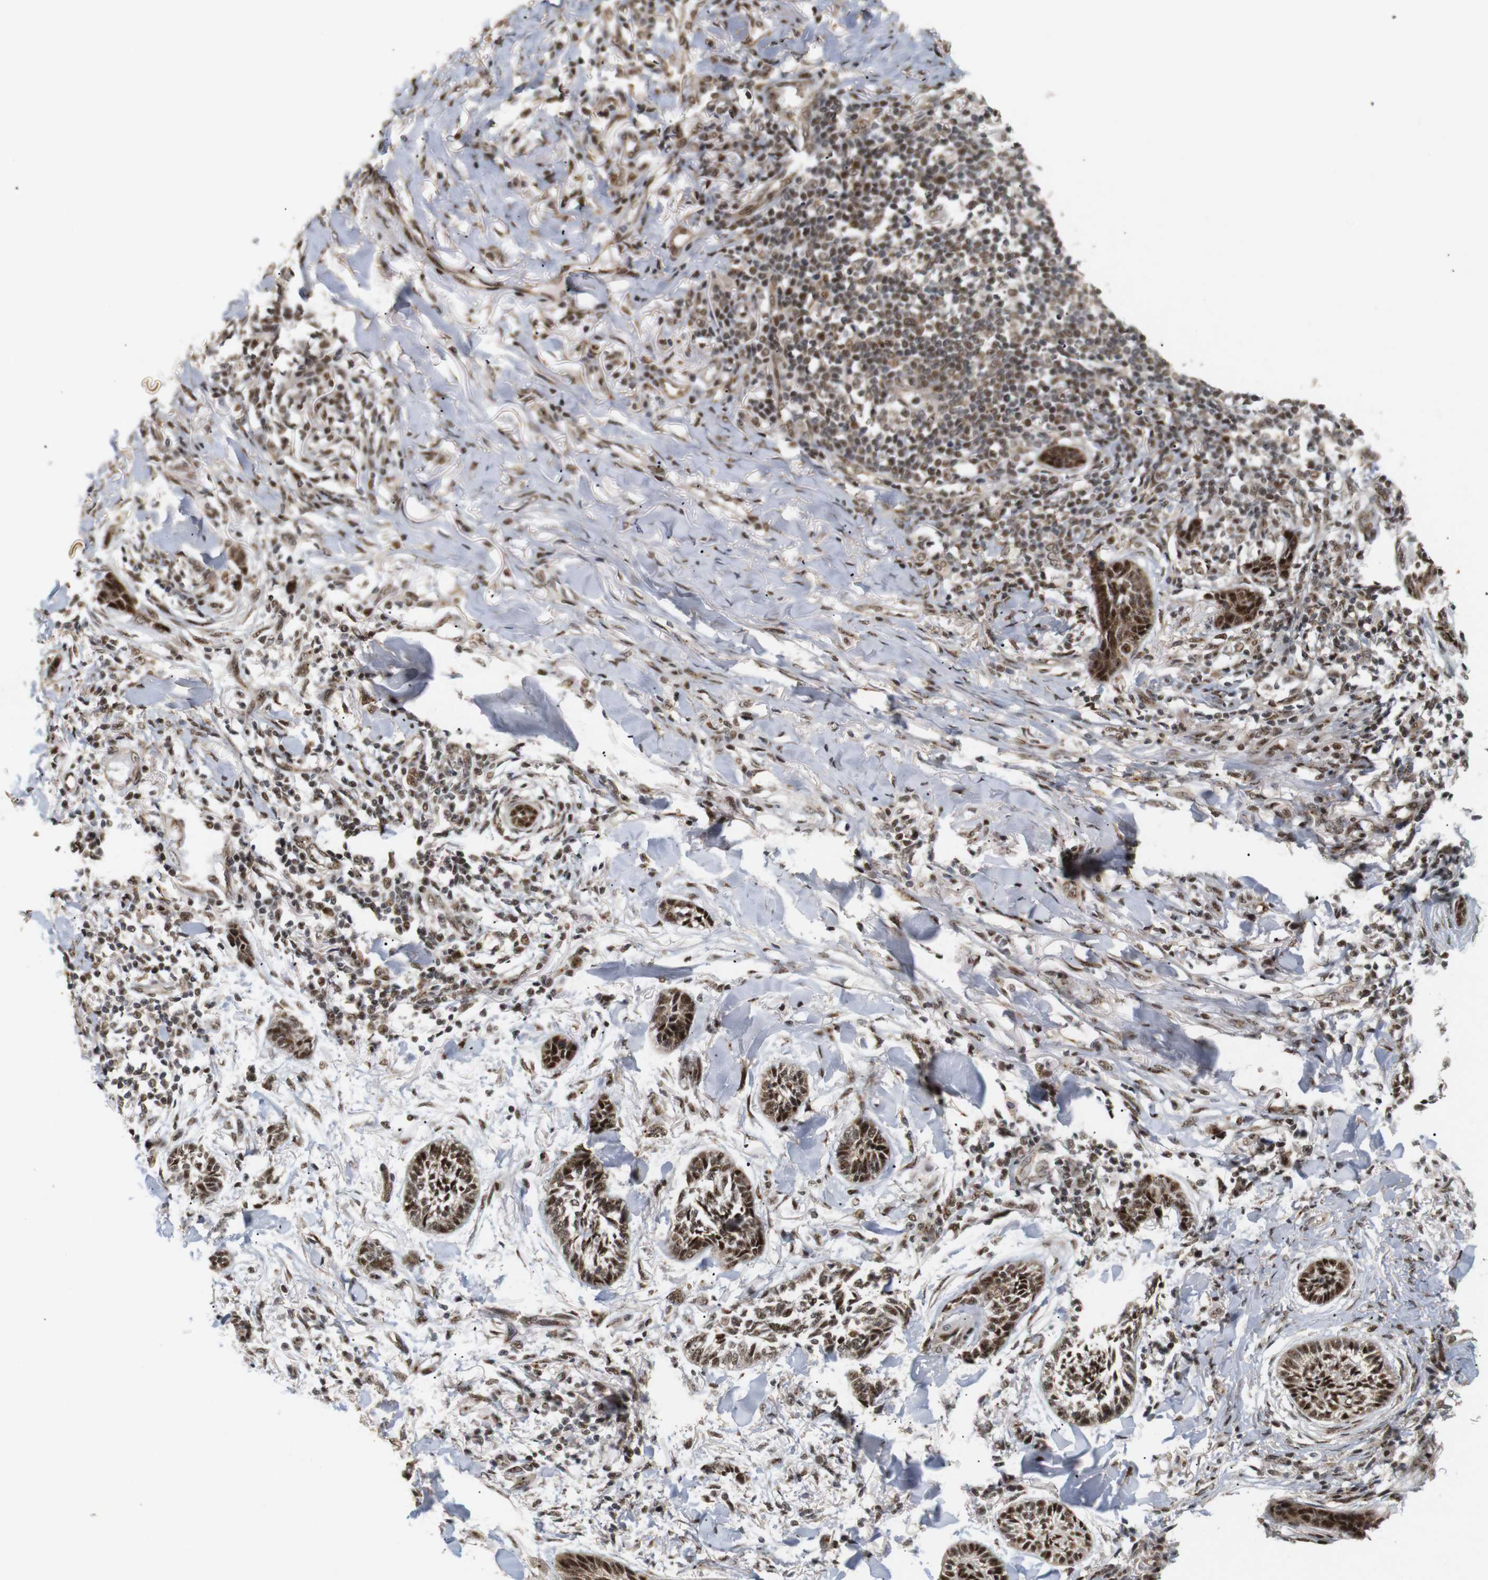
{"staining": {"intensity": "moderate", "quantity": ">75%", "location": "cytoplasmic/membranous,nuclear"}, "tissue": "skin cancer", "cell_type": "Tumor cells", "image_type": "cancer", "snomed": [{"axis": "morphology", "description": "Papilloma, NOS"}, {"axis": "morphology", "description": "Basal cell carcinoma"}, {"axis": "topography", "description": "Skin"}], "caption": "Immunohistochemistry (IHC) (DAB) staining of human papilloma (skin) shows moderate cytoplasmic/membranous and nuclear protein positivity in about >75% of tumor cells.", "gene": "PYM1", "patient": {"sex": "male", "age": 87}}